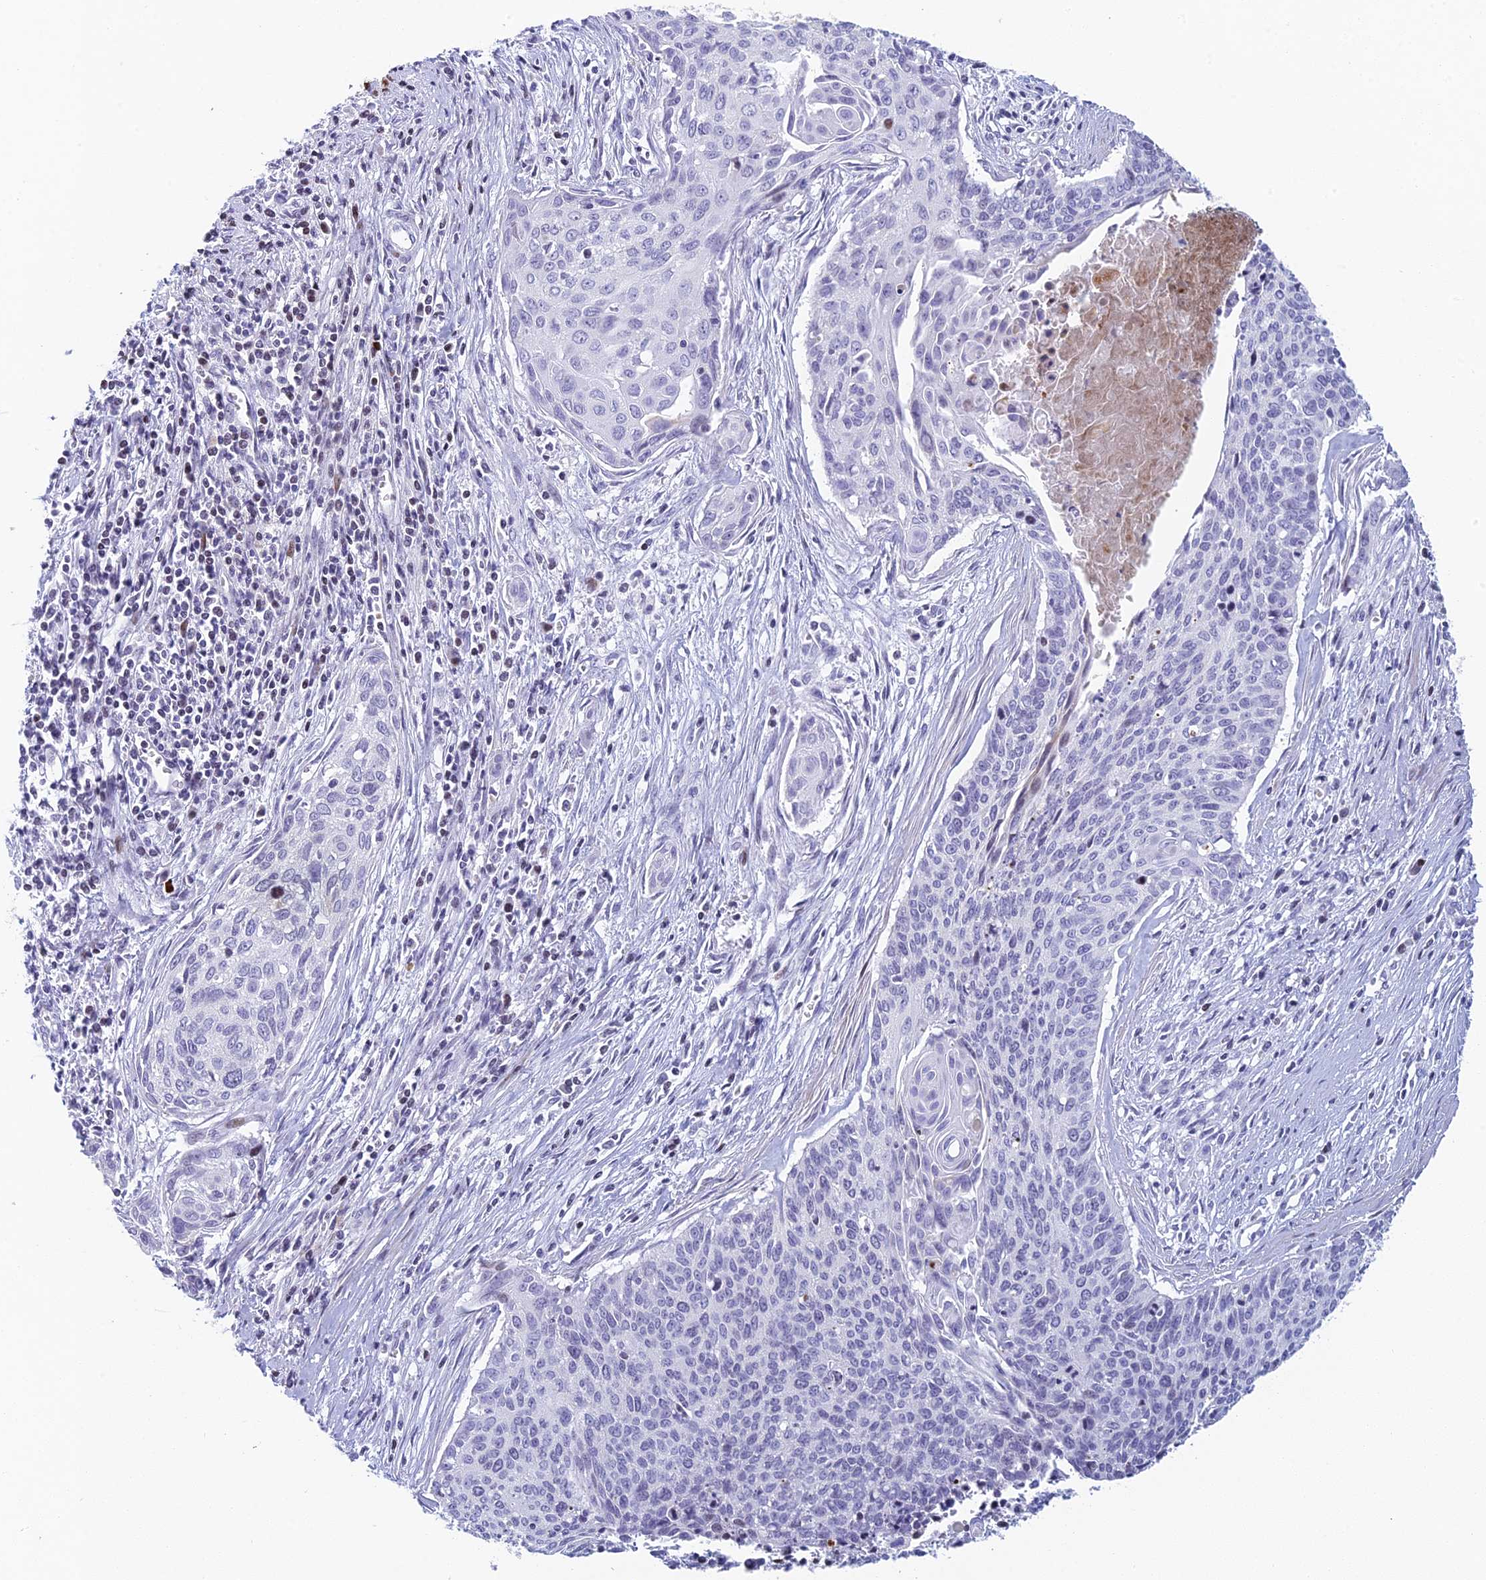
{"staining": {"intensity": "negative", "quantity": "none", "location": "none"}, "tissue": "cervical cancer", "cell_type": "Tumor cells", "image_type": "cancer", "snomed": [{"axis": "morphology", "description": "Squamous cell carcinoma, NOS"}, {"axis": "topography", "description": "Cervix"}], "caption": "Immunohistochemistry (IHC) image of neoplastic tissue: human cervical cancer (squamous cell carcinoma) stained with DAB shows no significant protein expression in tumor cells.", "gene": "REXO5", "patient": {"sex": "female", "age": 55}}